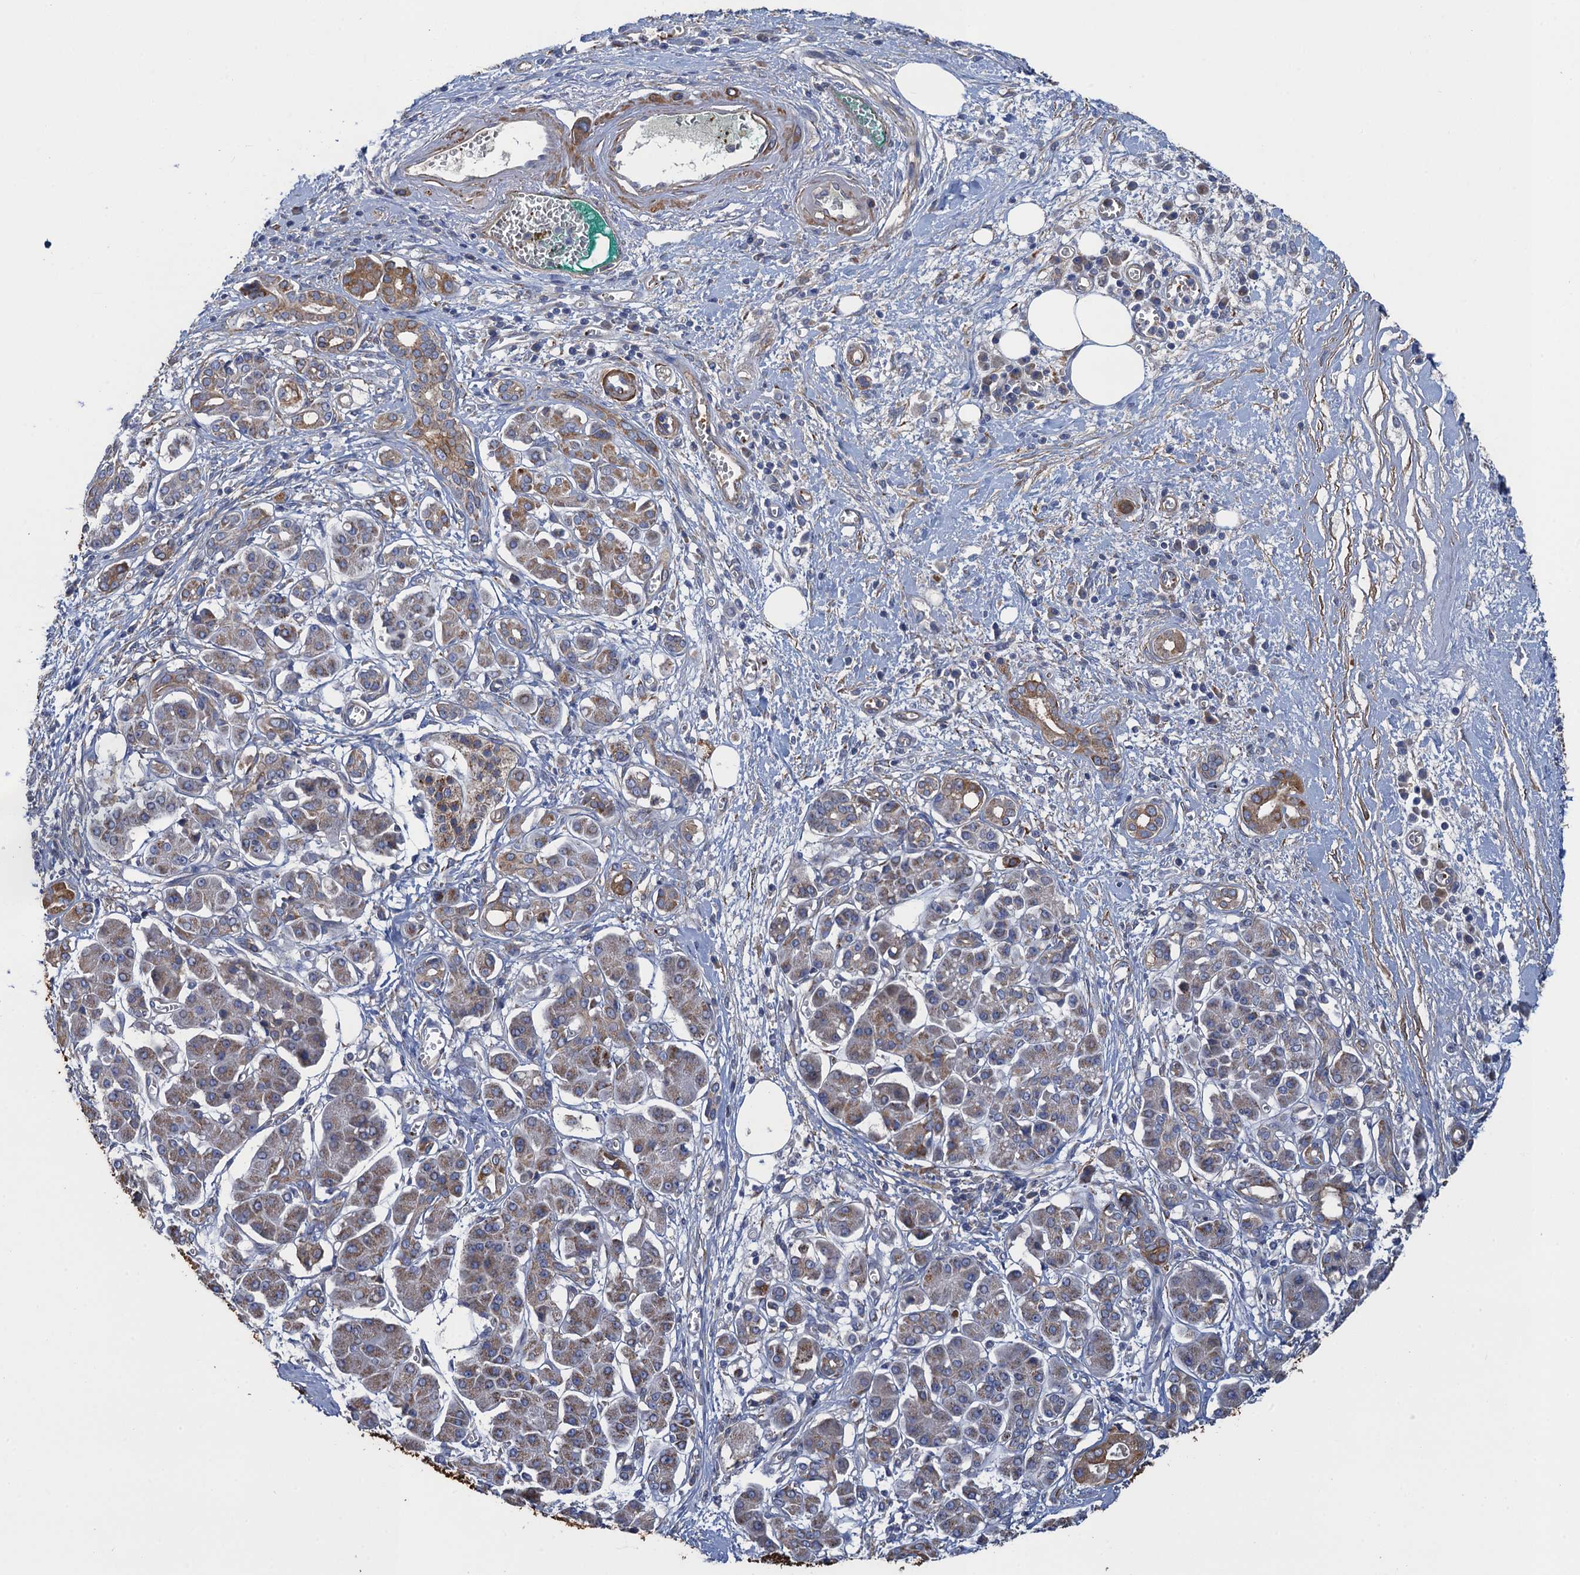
{"staining": {"intensity": "moderate", "quantity": "25%-75%", "location": "cytoplasmic/membranous"}, "tissue": "pancreatic cancer", "cell_type": "Tumor cells", "image_type": "cancer", "snomed": [{"axis": "morphology", "description": "Adenocarcinoma, NOS"}, {"axis": "topography", "description": "Pancreas"}], "caption": "Tumor cells reveal moderate cytoplasmic/membranous expression in approximately 25%-75% of cells in adenocarcinoma (pancreatic).", "gene": "GCSH", "patient": {"sex": "male", "age": 78}}